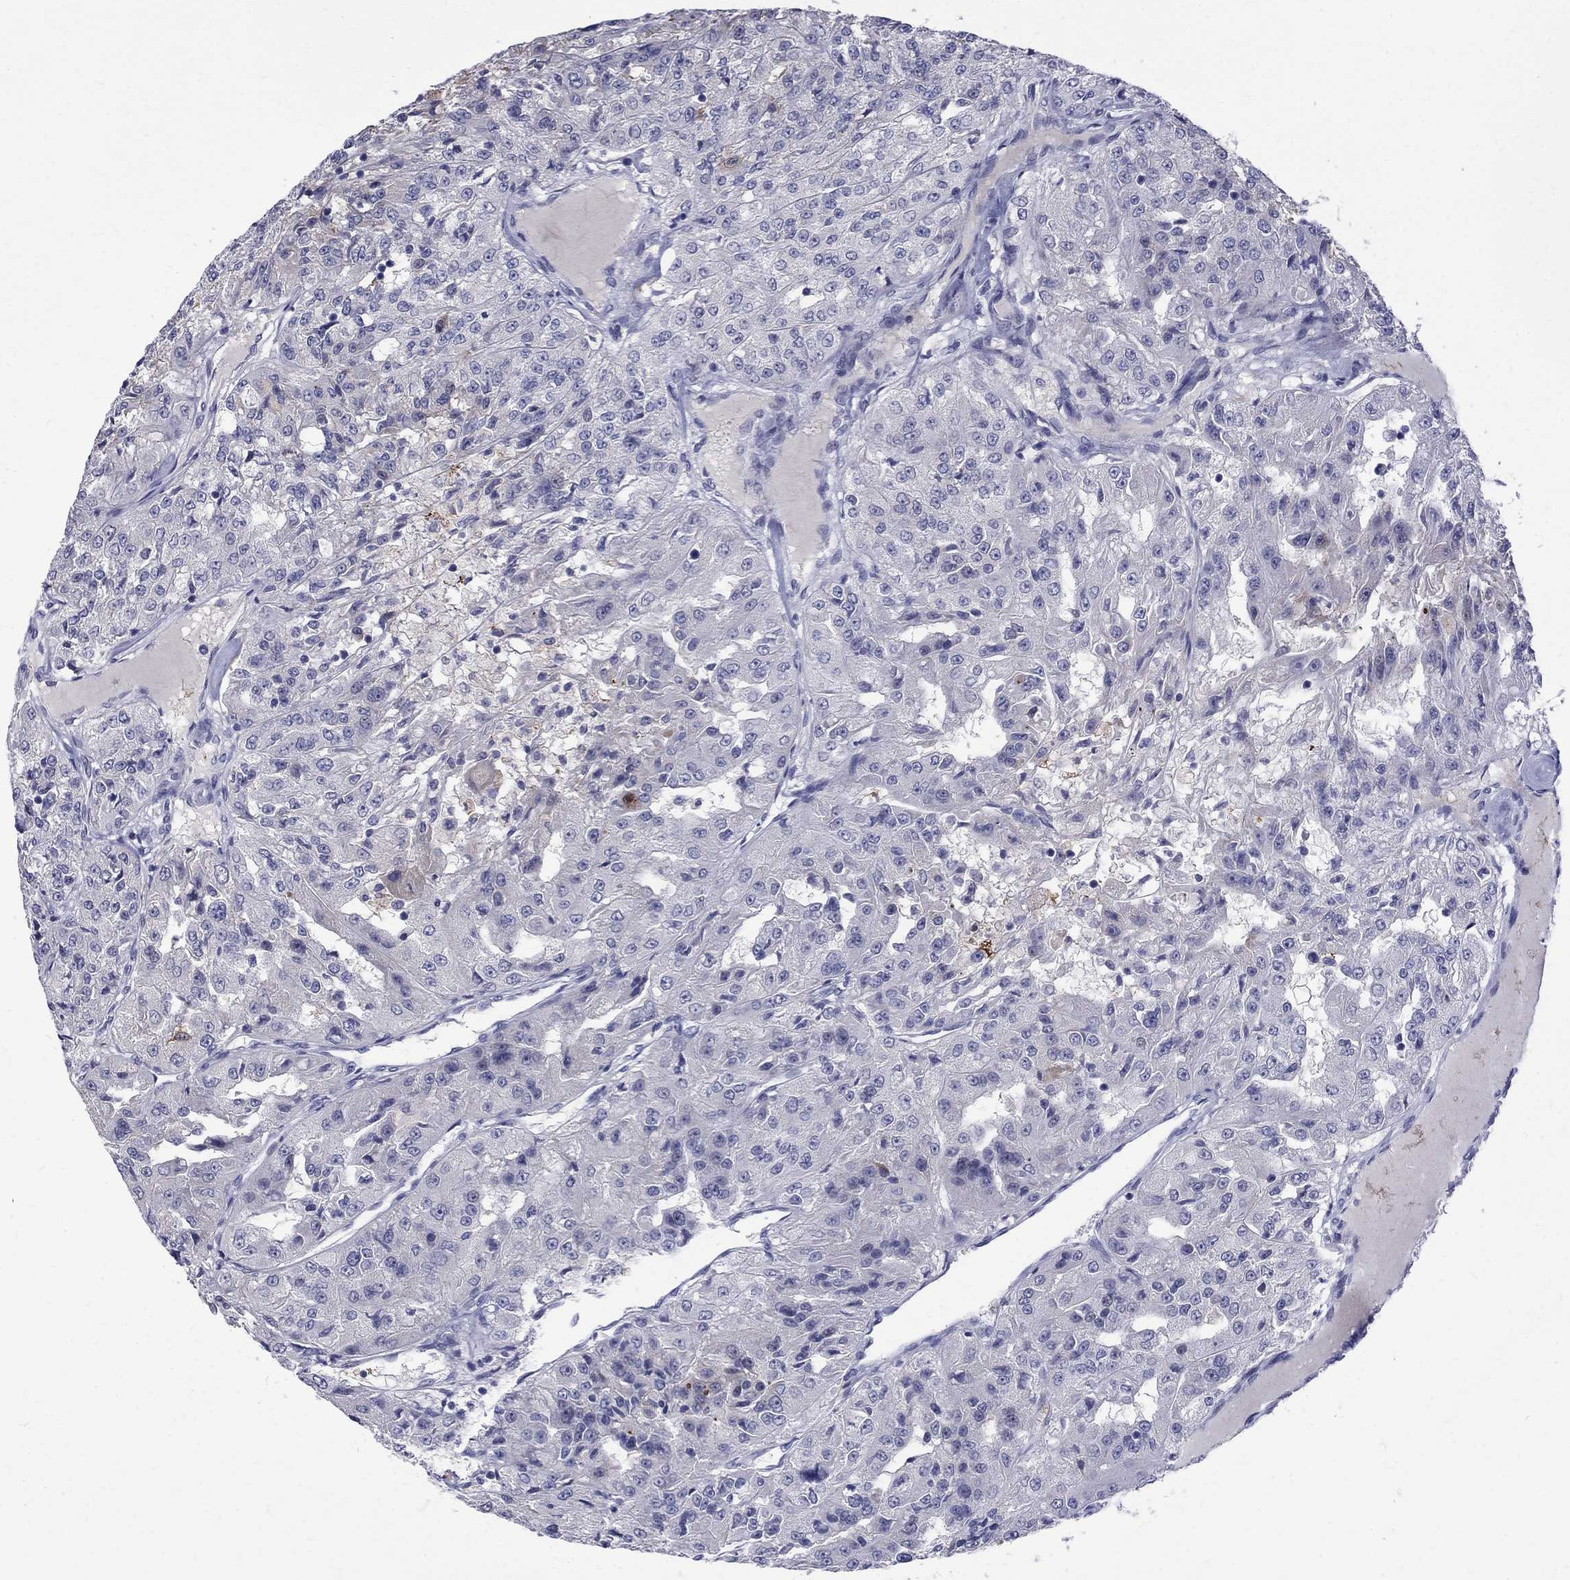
{"staining": {"intensity": "negative", "quantity": "none", "location": "none"}, "tissue": "renal cancer", "cell_type": "Tumor cells", "image_type": "cancer", "snomed": [{"axis": "morphology", "description": "Adenocarcinoma, NOS"}, {"axis": "topography", "description": "Kidney"}], "caption": "A micrograph of renal adenocarcinoma stained for a protein displays no brown staining in tumor cells. The staining is performed using DAB brown chromogen with nuclei counter-stained in using hematoxylin.", "gene": "AGER", "patient": {"sex": "female", "age": 63}}